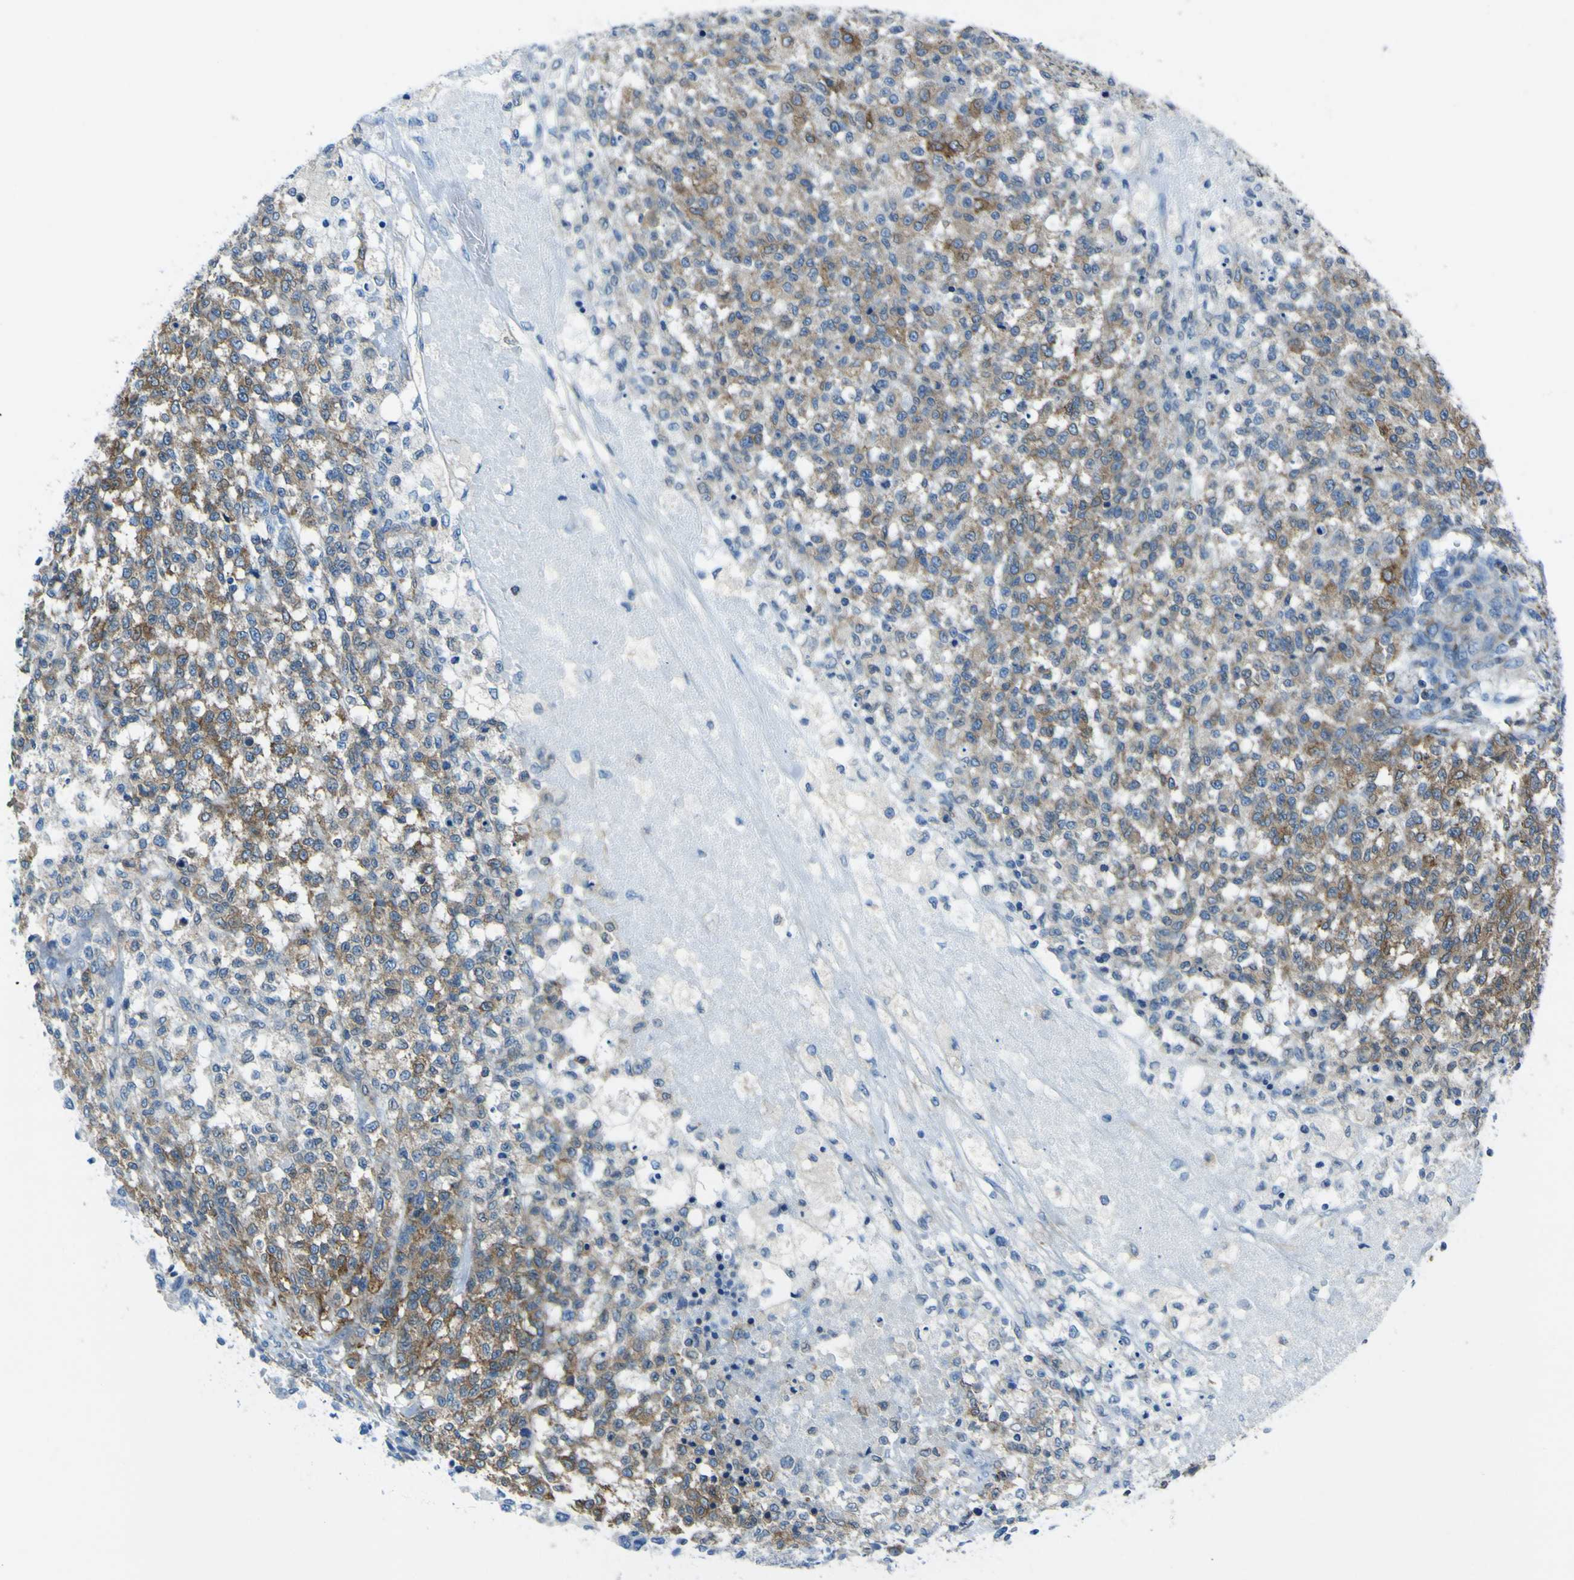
{"staining": {"intensity": "moderate", "quantity": ">75%", "location": "cytoplasmic/membranous"}, "tissue": "testis cancer", "cell_type": "Tumor cells", "image_type": "cancer", "snomed": [{"axis": "morphology", "description": "Seminoma, NOS"}, {"axis": "topography", "description": "Testis"}], "caption": "Immunohistochemical staining of human seminoma (testis) demonstrates medium levels of moderate cytoplasmic/membranous protein positivity in approximately >75% of tumor cells.", "gene": "STIM1", "patient": {"sex": "male", "age": 59}}